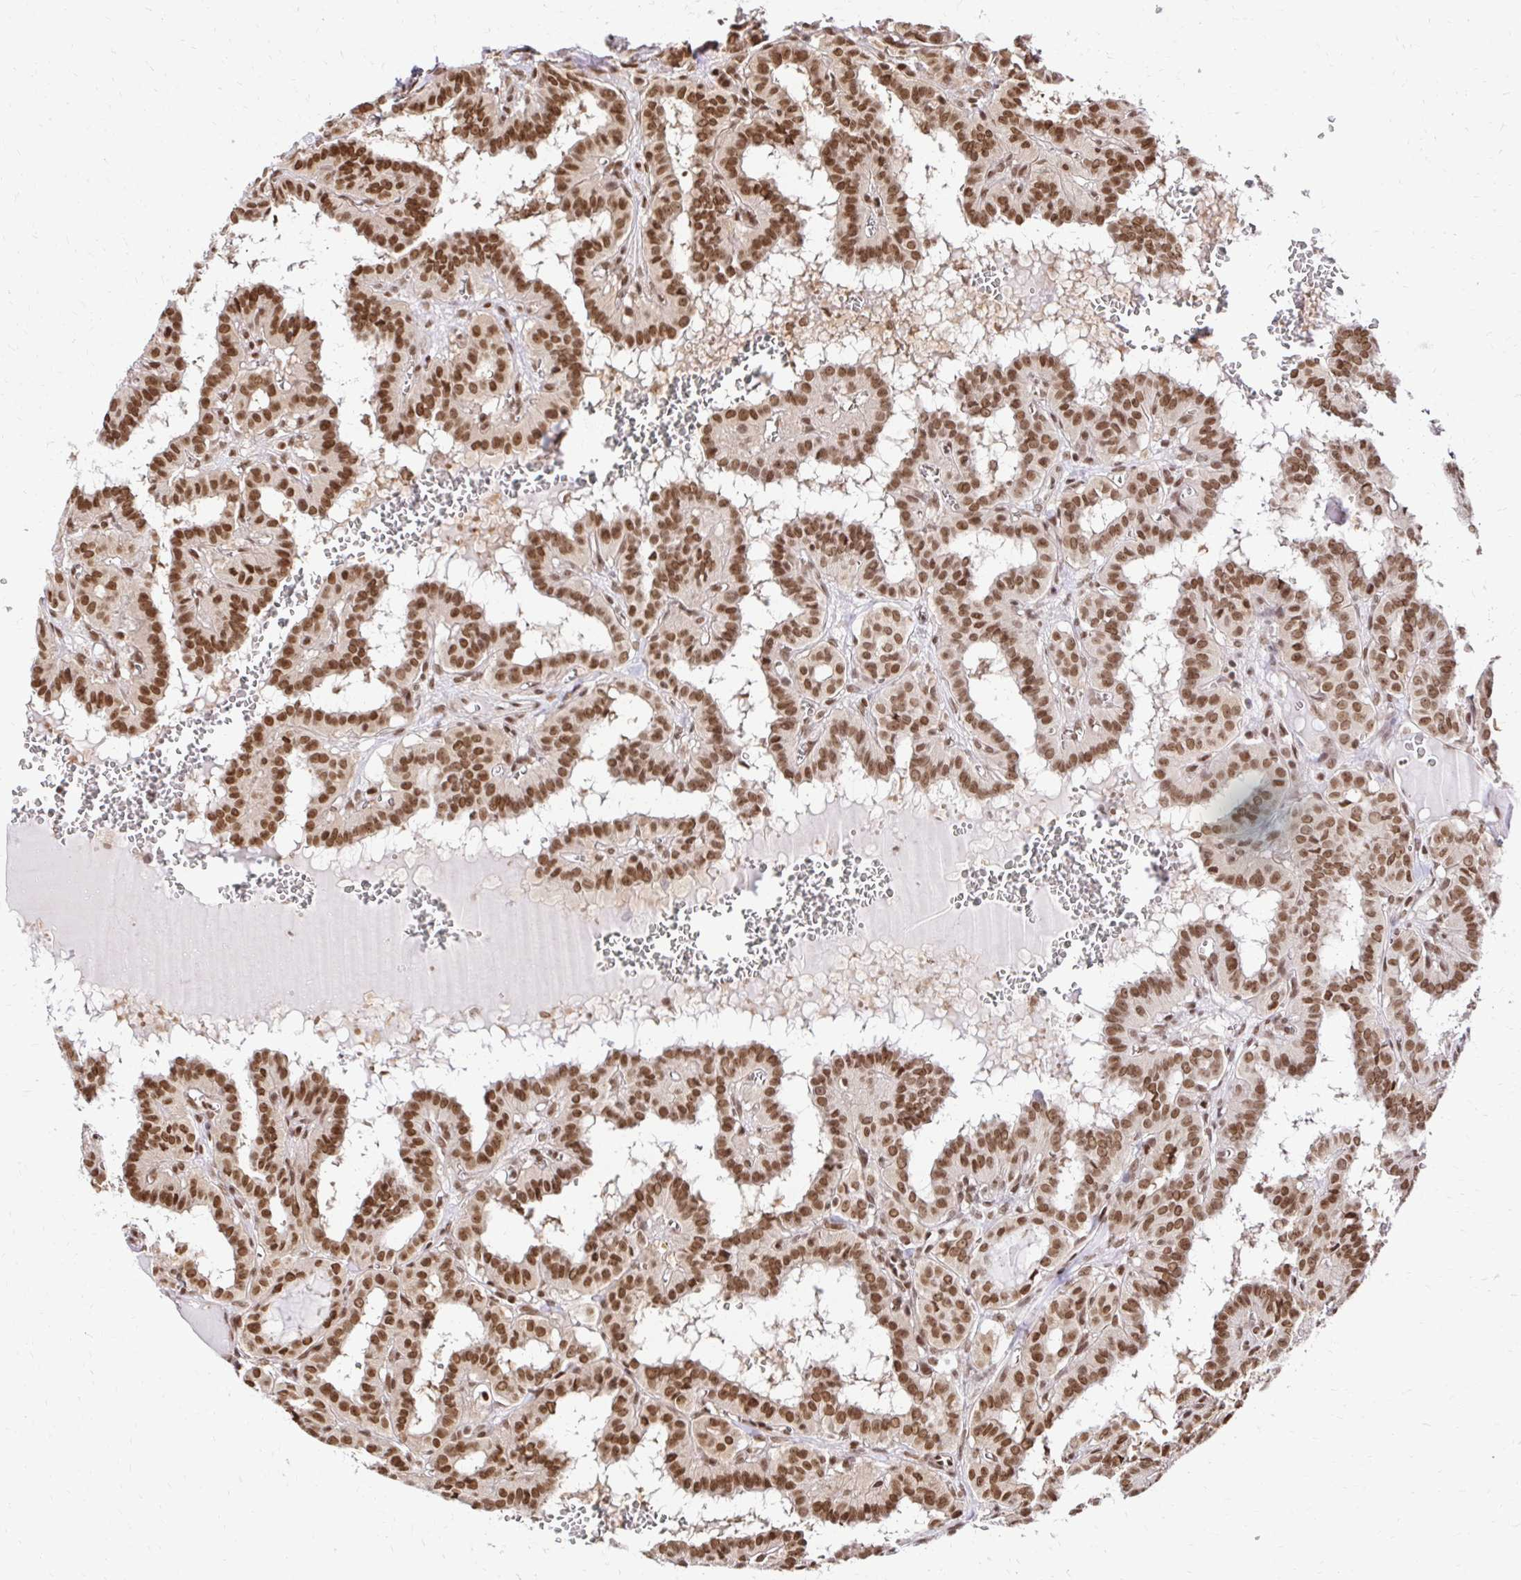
{"staining": {"intensity": "strong", "quantity": ">75%", "location": "nuclear"}, "tissue": "thyroid cancer", "cell_type": "Tumor cells", "image_type": "cancer", "snomed": [{"axis": "morphology", "description": "Papillary adenocarcinoma, NOS"}, {"axis": "topography", "description": "Thyroid gland"}], "caption": "Brown immunohistochemical staining in human papillary adenocarcinoma (thyroid) displays strong nuclear positivity in approximately >75% of tumor cells. (Stains: DAB in brown, nuclei in blue, Microscopy: brightfield microscopy at high magnification).", "gene": "GLYR1", "patient": {"sex": "female", "age": 21}}